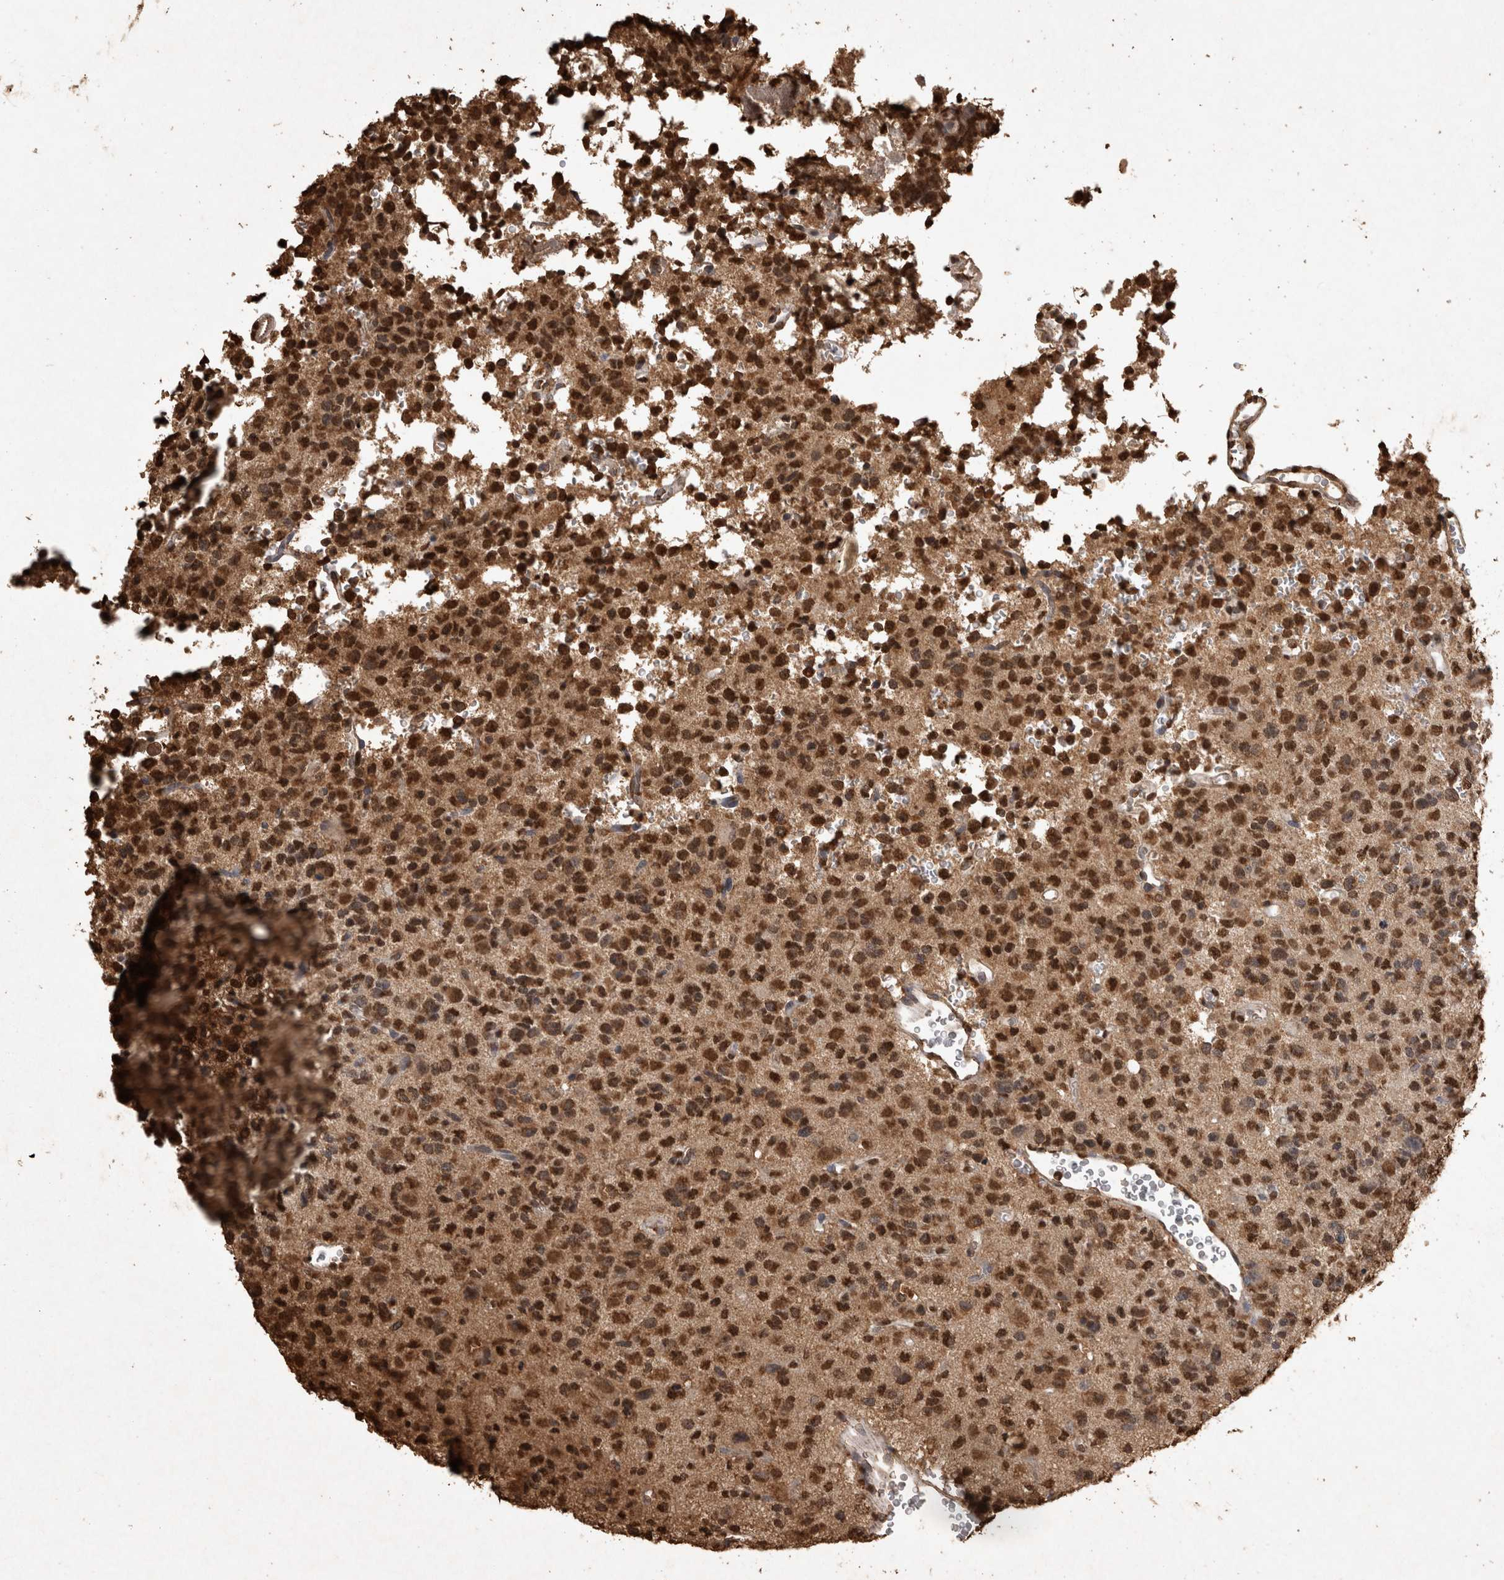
{"staining": {"intensity": "strong", "quantity": "25%-75%", "location": "nuclear"}, "tissue": "glioma", "cell_type": "Tumor cells", "image_type": "cancer", "snomed": [{"axis": "morphology", "description": "Glioma, malignant, High grade"}, {"axis": "topography", "description": "Brain"}], "caption": "Protein staining of malignant glioma (high-grade) tissue shows strong nuclear positivity in approximately 25%-75% of tumor cells. (Stains: DAB (3,3'-diaminobenzidine) in brown, nuclei in blue, Microscopy: brightfield microscopy at high magnification).", "gene": "OAS2", "patient": {"sex": "female", "age": 62}}